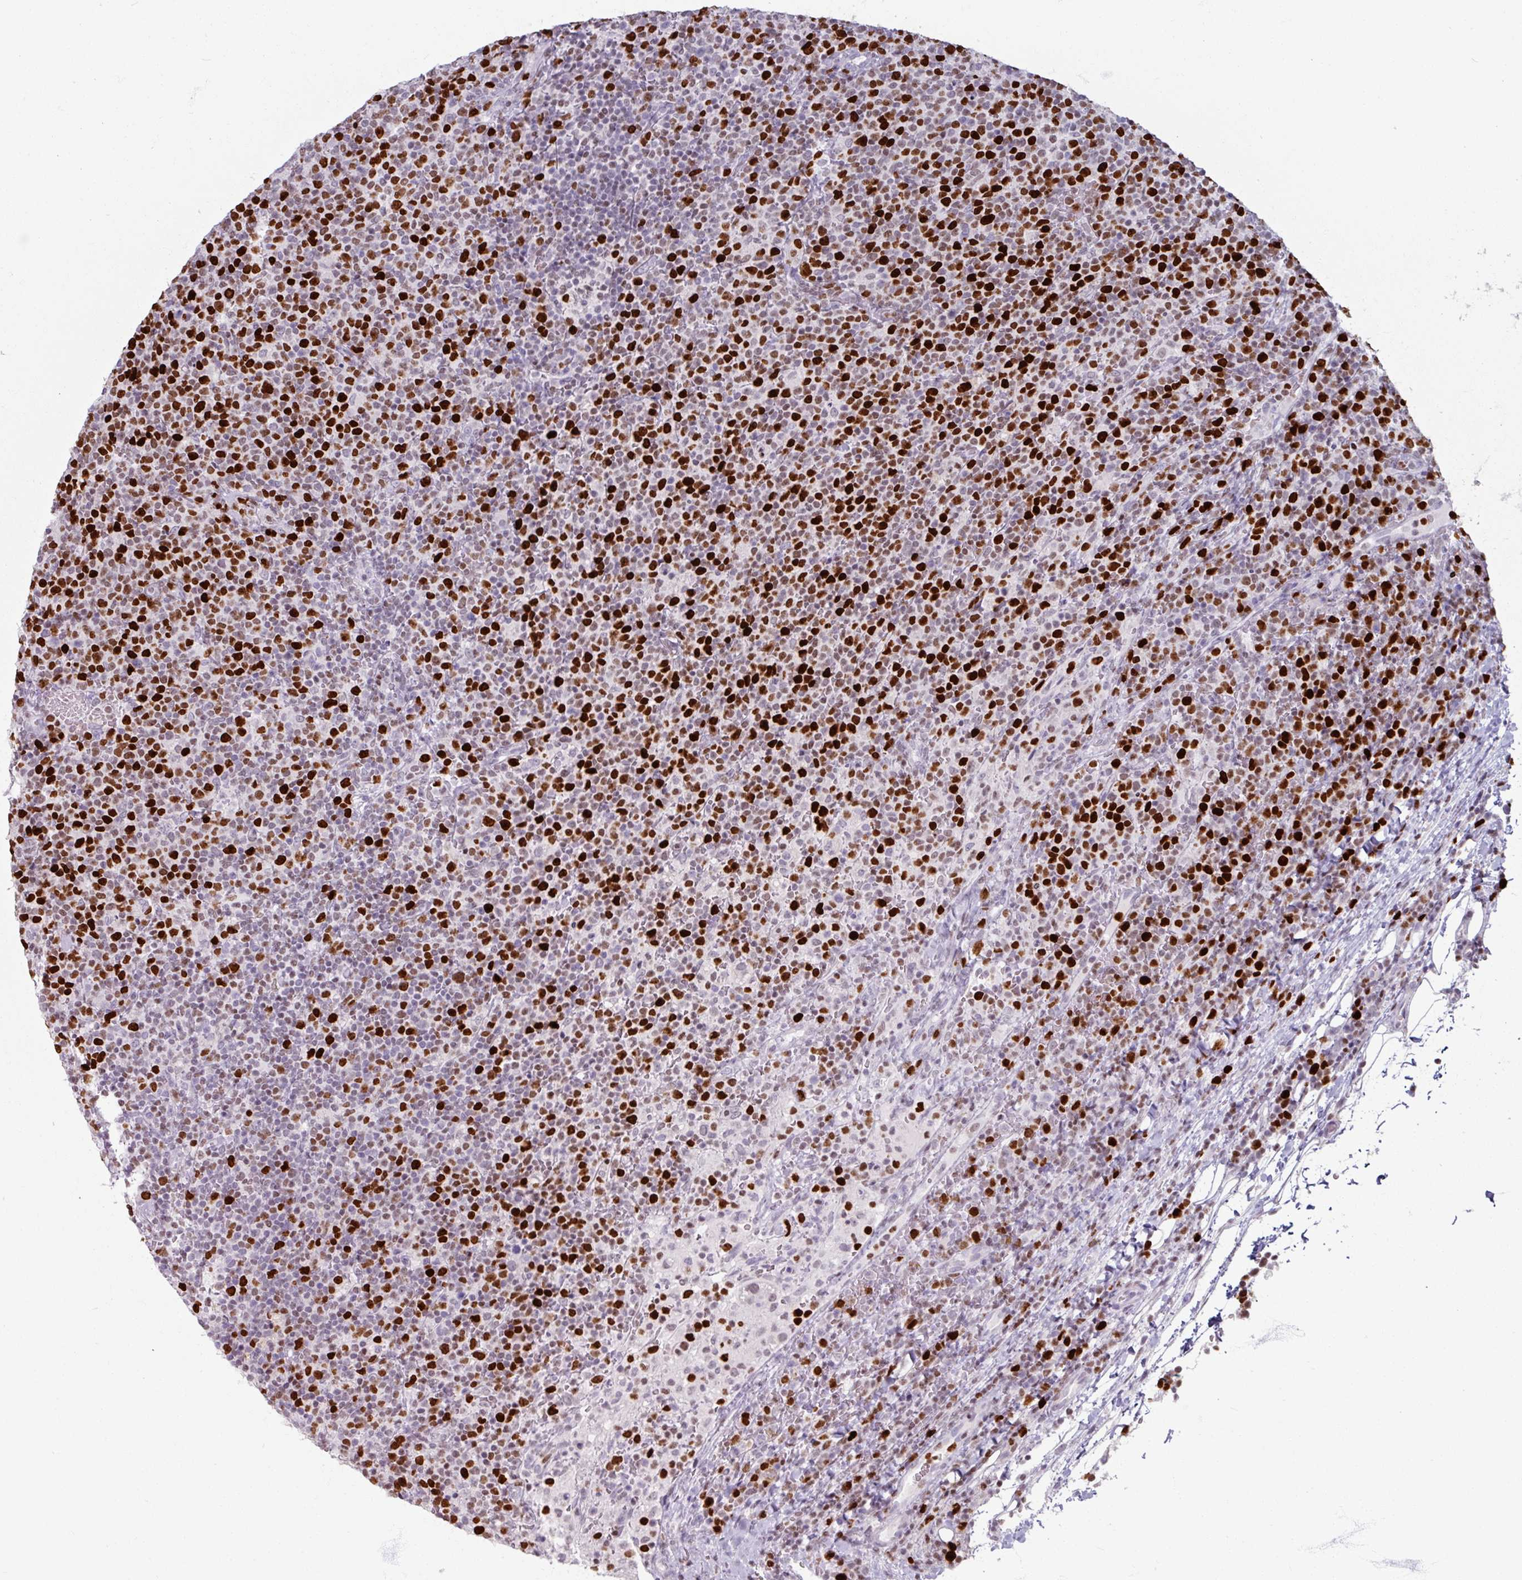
{"staining": {"intensity": "strong", "quantity": "25%-75%", "location": "nuclear"}, "tissue": "lymphoma", "cell_type": "Tumor cells", "image_type": "cancer", "snomed": [{"axis": "morphology", "description": "Malignant lymphoma, non-Hodgkin's type, High grade"}, {"axis": "topography", "description": "Lymph node"}], "caption": "Immunohistochemical staining of human lymphoma reveals high levels of strong nuclear protein expression in about 25%-75% of tumor cells.", "gene": "ATAD2", "patient": {"sex": "male", "age": 61}}